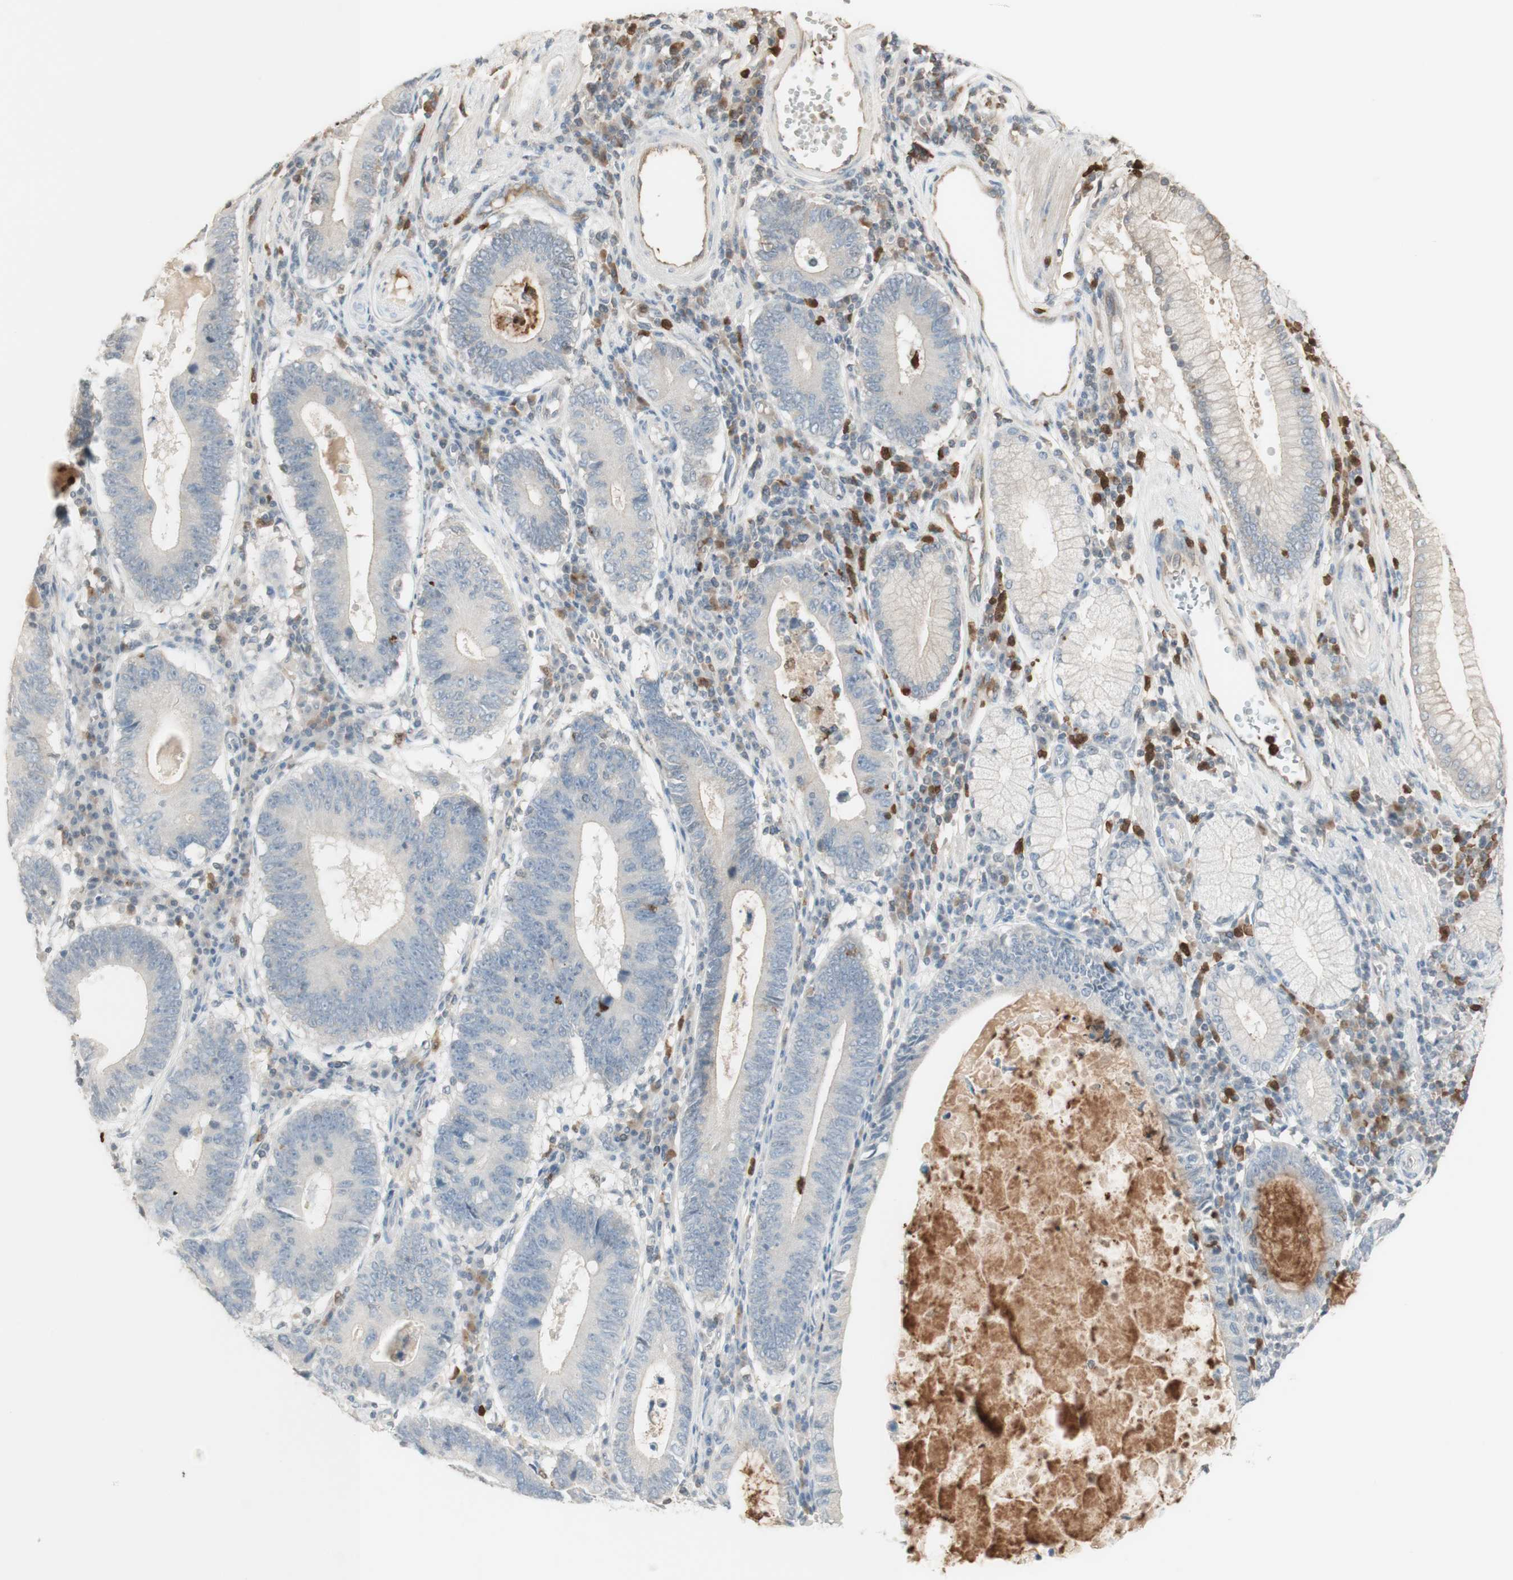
{"staining": {"intensity": "negative", "quantity": "none", "location": "none"}, "tissue": "stomach cancer", "cell_type": "Tumor cells", "image_type": "cancer", "snomed": [{"axis": "morphology", "description": "Adenocarcinoma, NOS"}, {"axis": "topography", "description": "Stomach"}], "caption": "Stomach cancer was stained to show a protein in brown. There is no significant expression in tumor cells. The staining was performed using DAB to visualize the protein expression in brown, while the nuclei were stained in blue with hematoxylin (Magnification: 20x).", "gene": "NID1", "patient": {"sex": "male", "age": 59}}